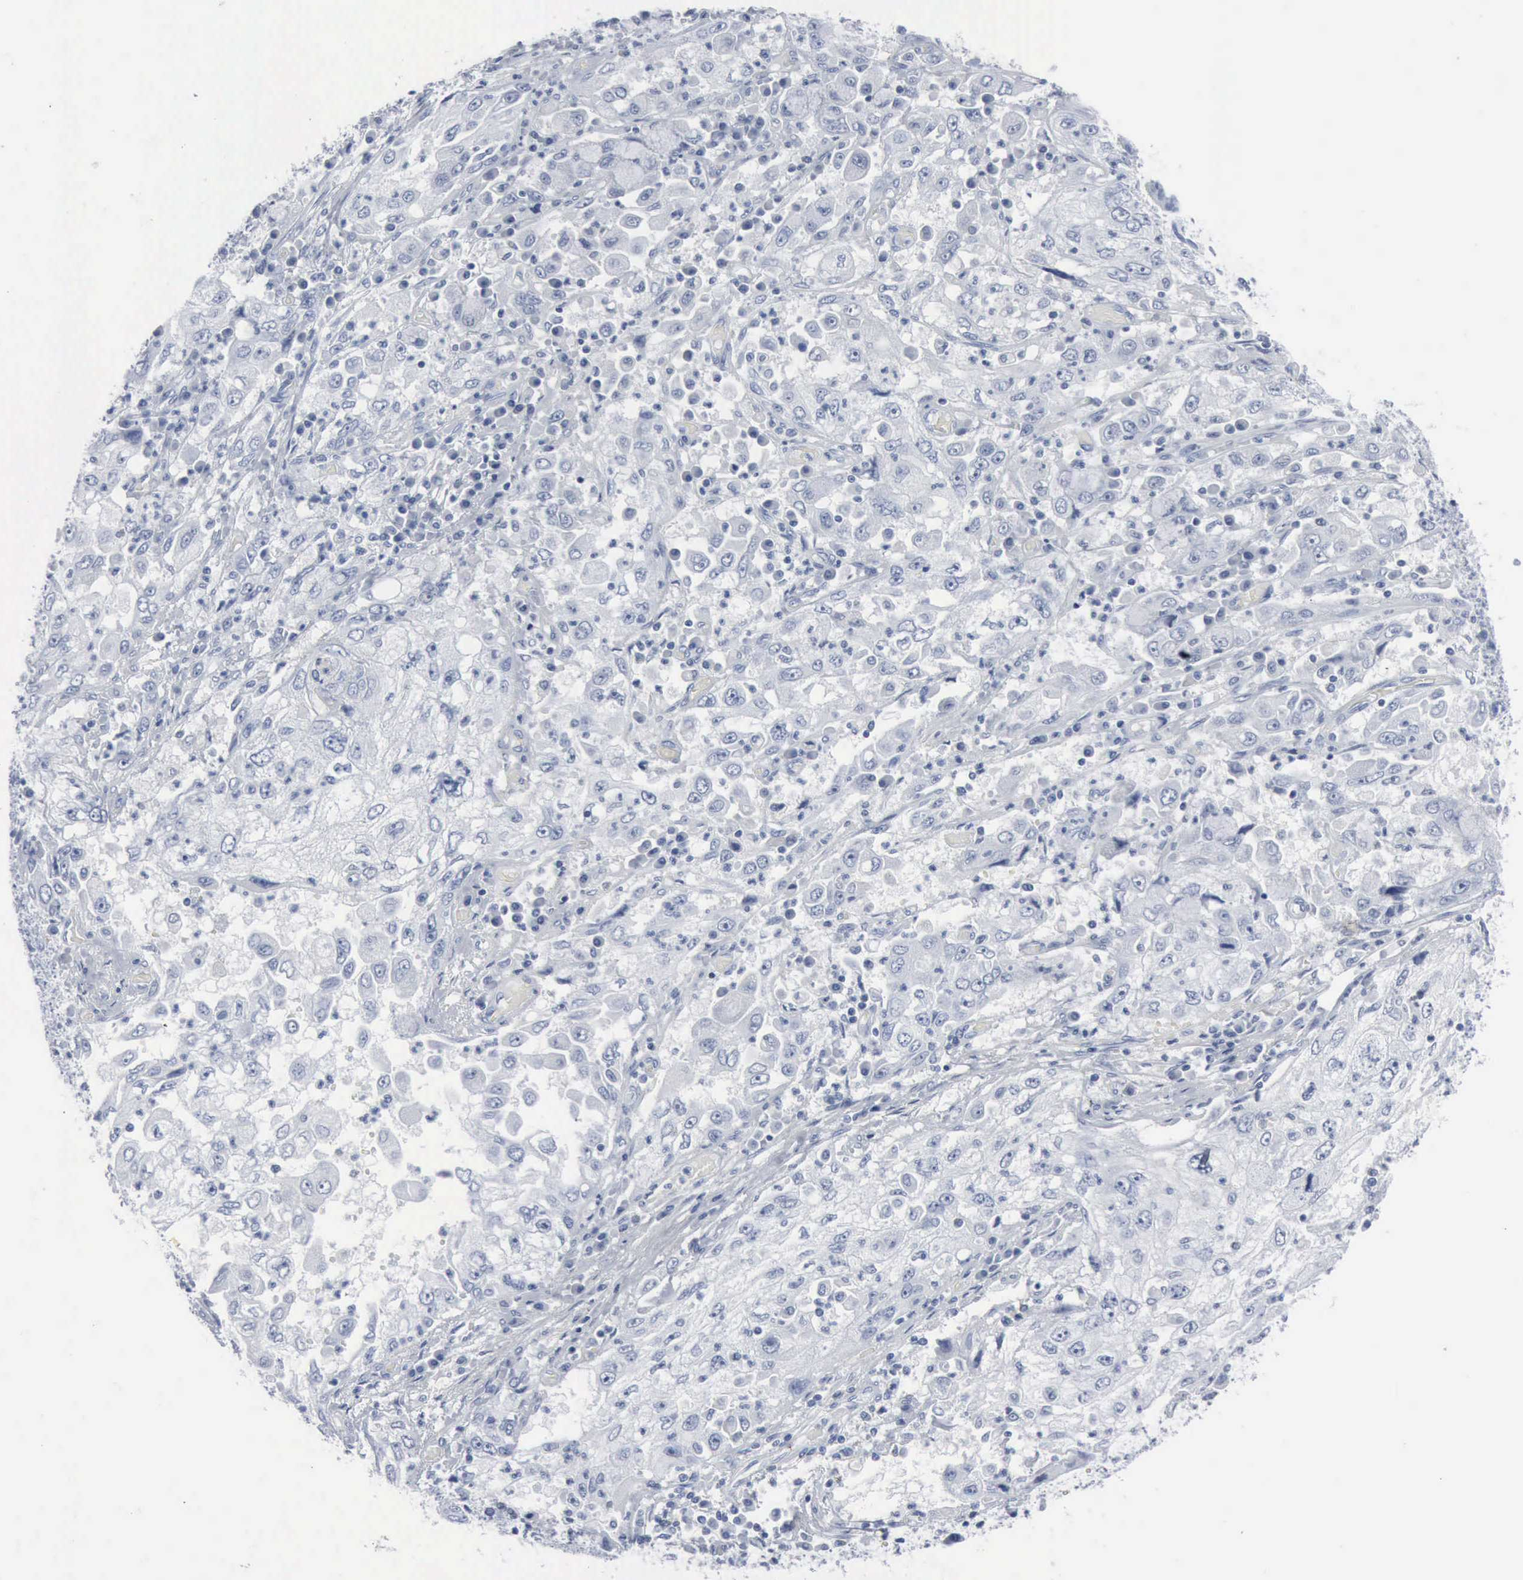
{"staining": {"intensity": "negative", "quantity": "none", "location": "none"}, "tissue": "cervical cancer", "cell_type": "Tumor cells", "image_type": "cancer", "snomed": [{"axis": "morphology", "description": "Squamous cell carcinoma, NOS"}, {"axis": "topography", "description": "Cervix"}], "caption": "An IHC photomicrograph of squamous cell carcinoma (cervical) is shown. There is no staining in tumor cells of squamous cell carcinoma (cervical).", "gene": "DMD", "patient": {"sex": "female", "age": 36}}